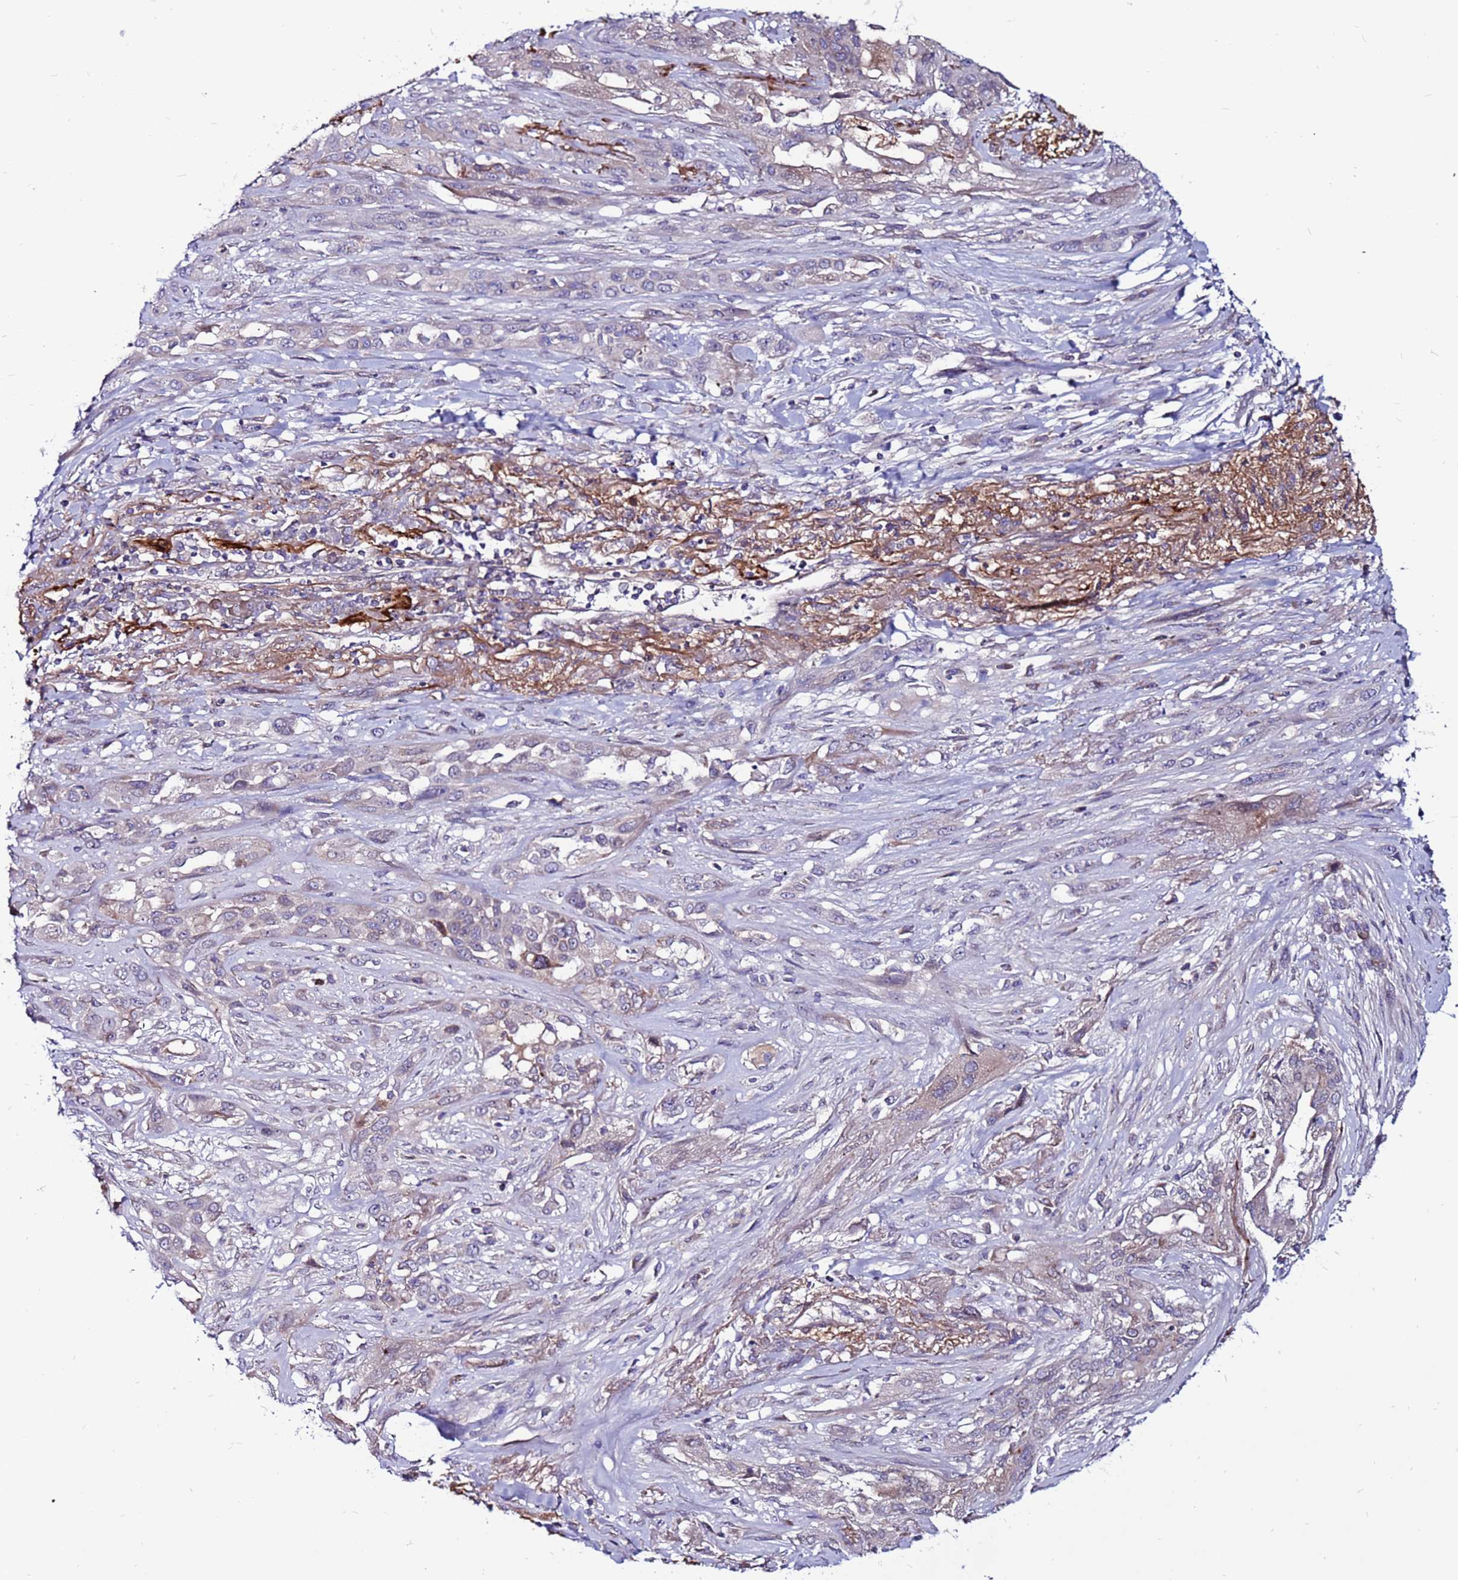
{"staining": {"intensity": "moderate", "quantity": "25%-75%", "location": "cytoplasmic/membranous"}, "tissue": "lung cancer", "cell_type": "Tumor cells", "image_type": "cancer", "snomed": [{"axis": "morphology", "description": "Squamous cell carcinoma, NOS"}, {"axis": "topography", "description": "Lung"}], "caption": "This image demonstrates IHC staining of human lung cancer (squamous cell carcinoma), with medium moderate cytoplasmic/membranous expression in approximately 25%-75% of tumor cells.", "gene": "CCDC71", "patient": {"sex": "female", "age": 70}}